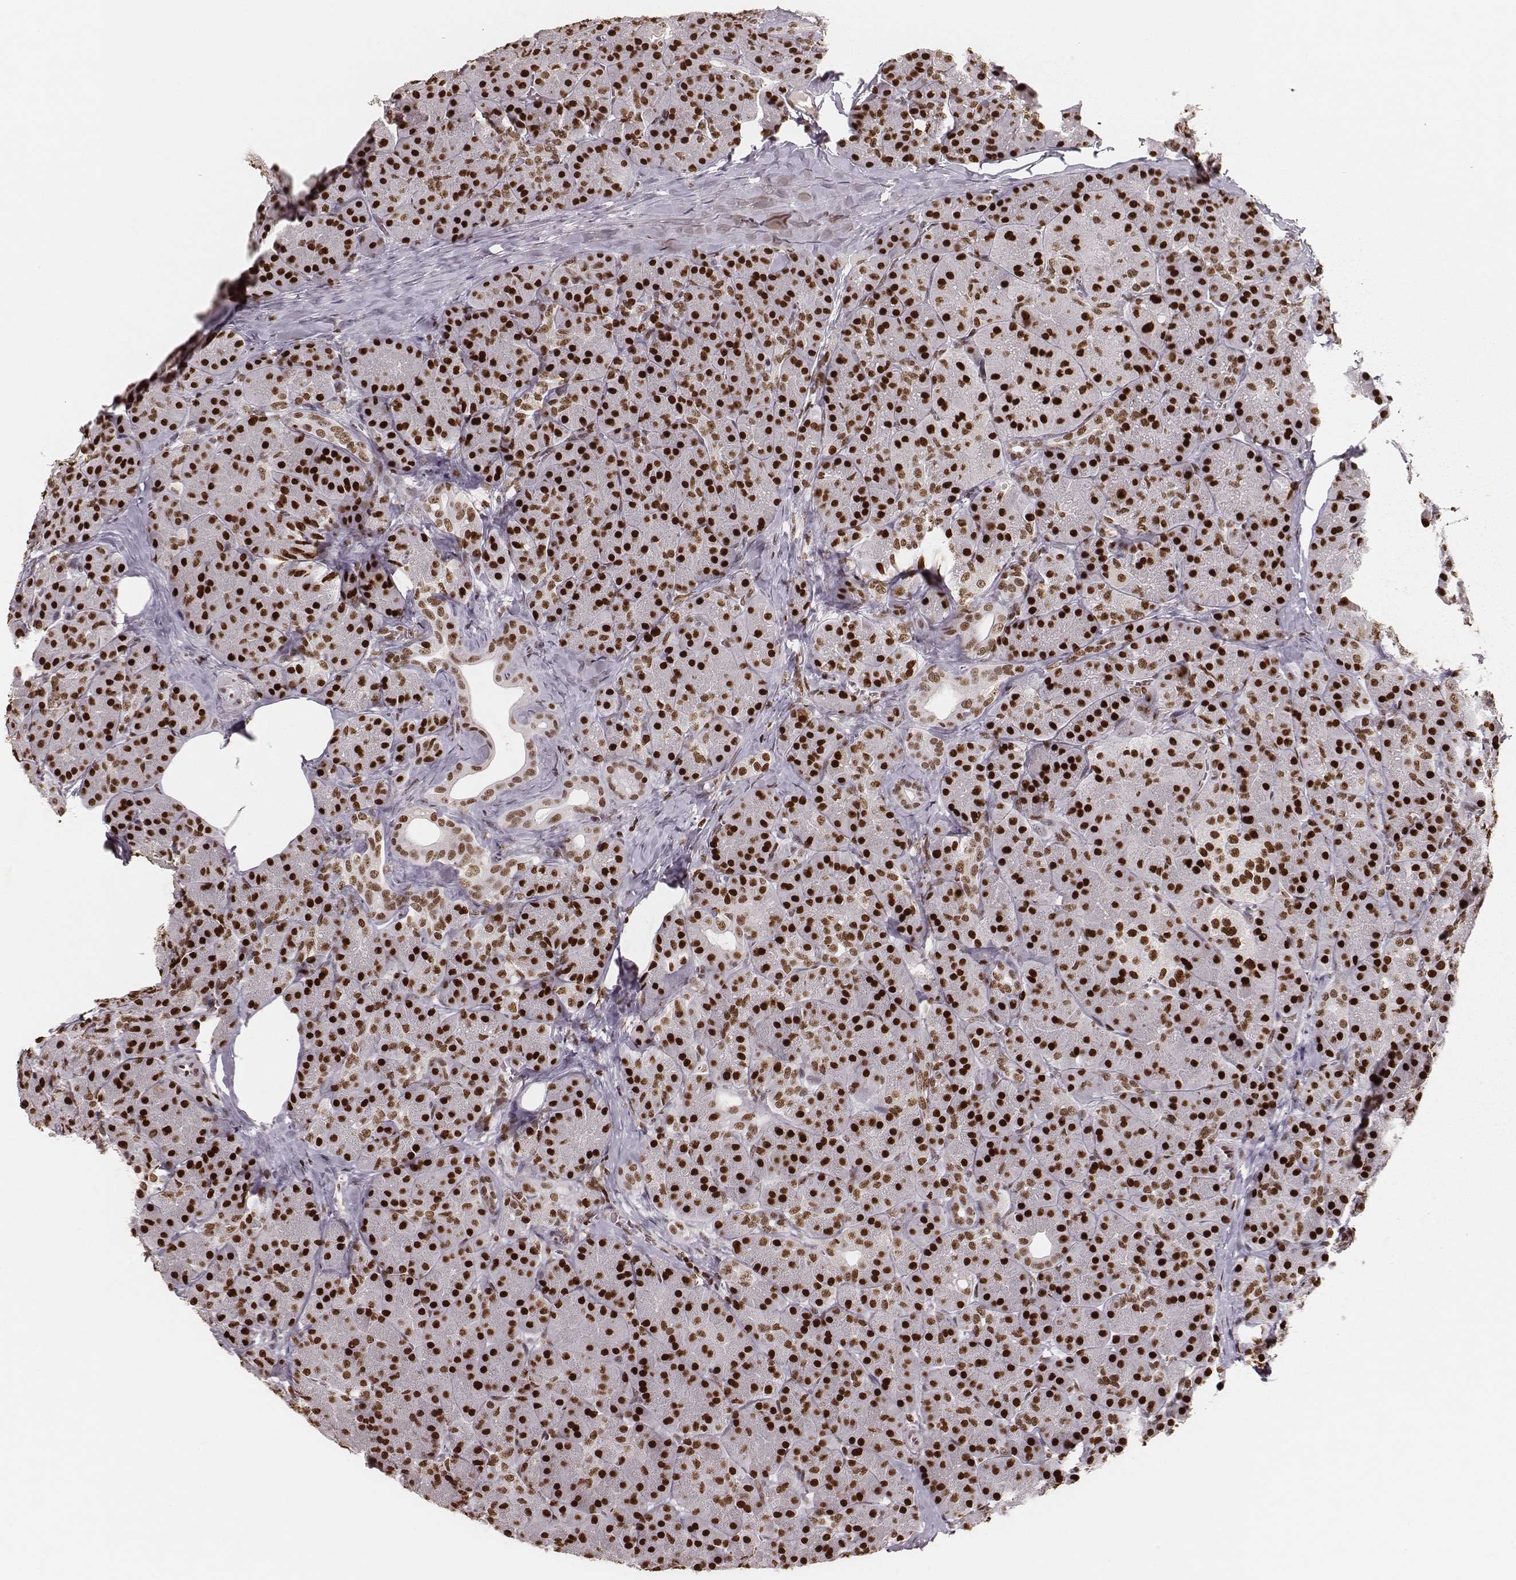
{"staining": {"intensity": "strong", "quantity": ">75%", "location": "nuclear"}, "tissue": "pancreas", "cell_type": "Exocrine glandular cells", "image_type": "normal", "snomed": [{"axis": "morphology", "description": "Normal tissue, NOS"}, {"axis": "topography", "description": "Pancreas"}], "caption": "A brown stain labels strong nuclear staining of a protein in exocrine glandular cells of unremarkable human pancreas. The staining was performed using DAB (3,3'-diaminobenzidine), with brown indicating positive protein expression. Nuclei are stained blue with hematoxylin.", "gene": "PARP1", "patient": {"sex": "male", "age": 57}}